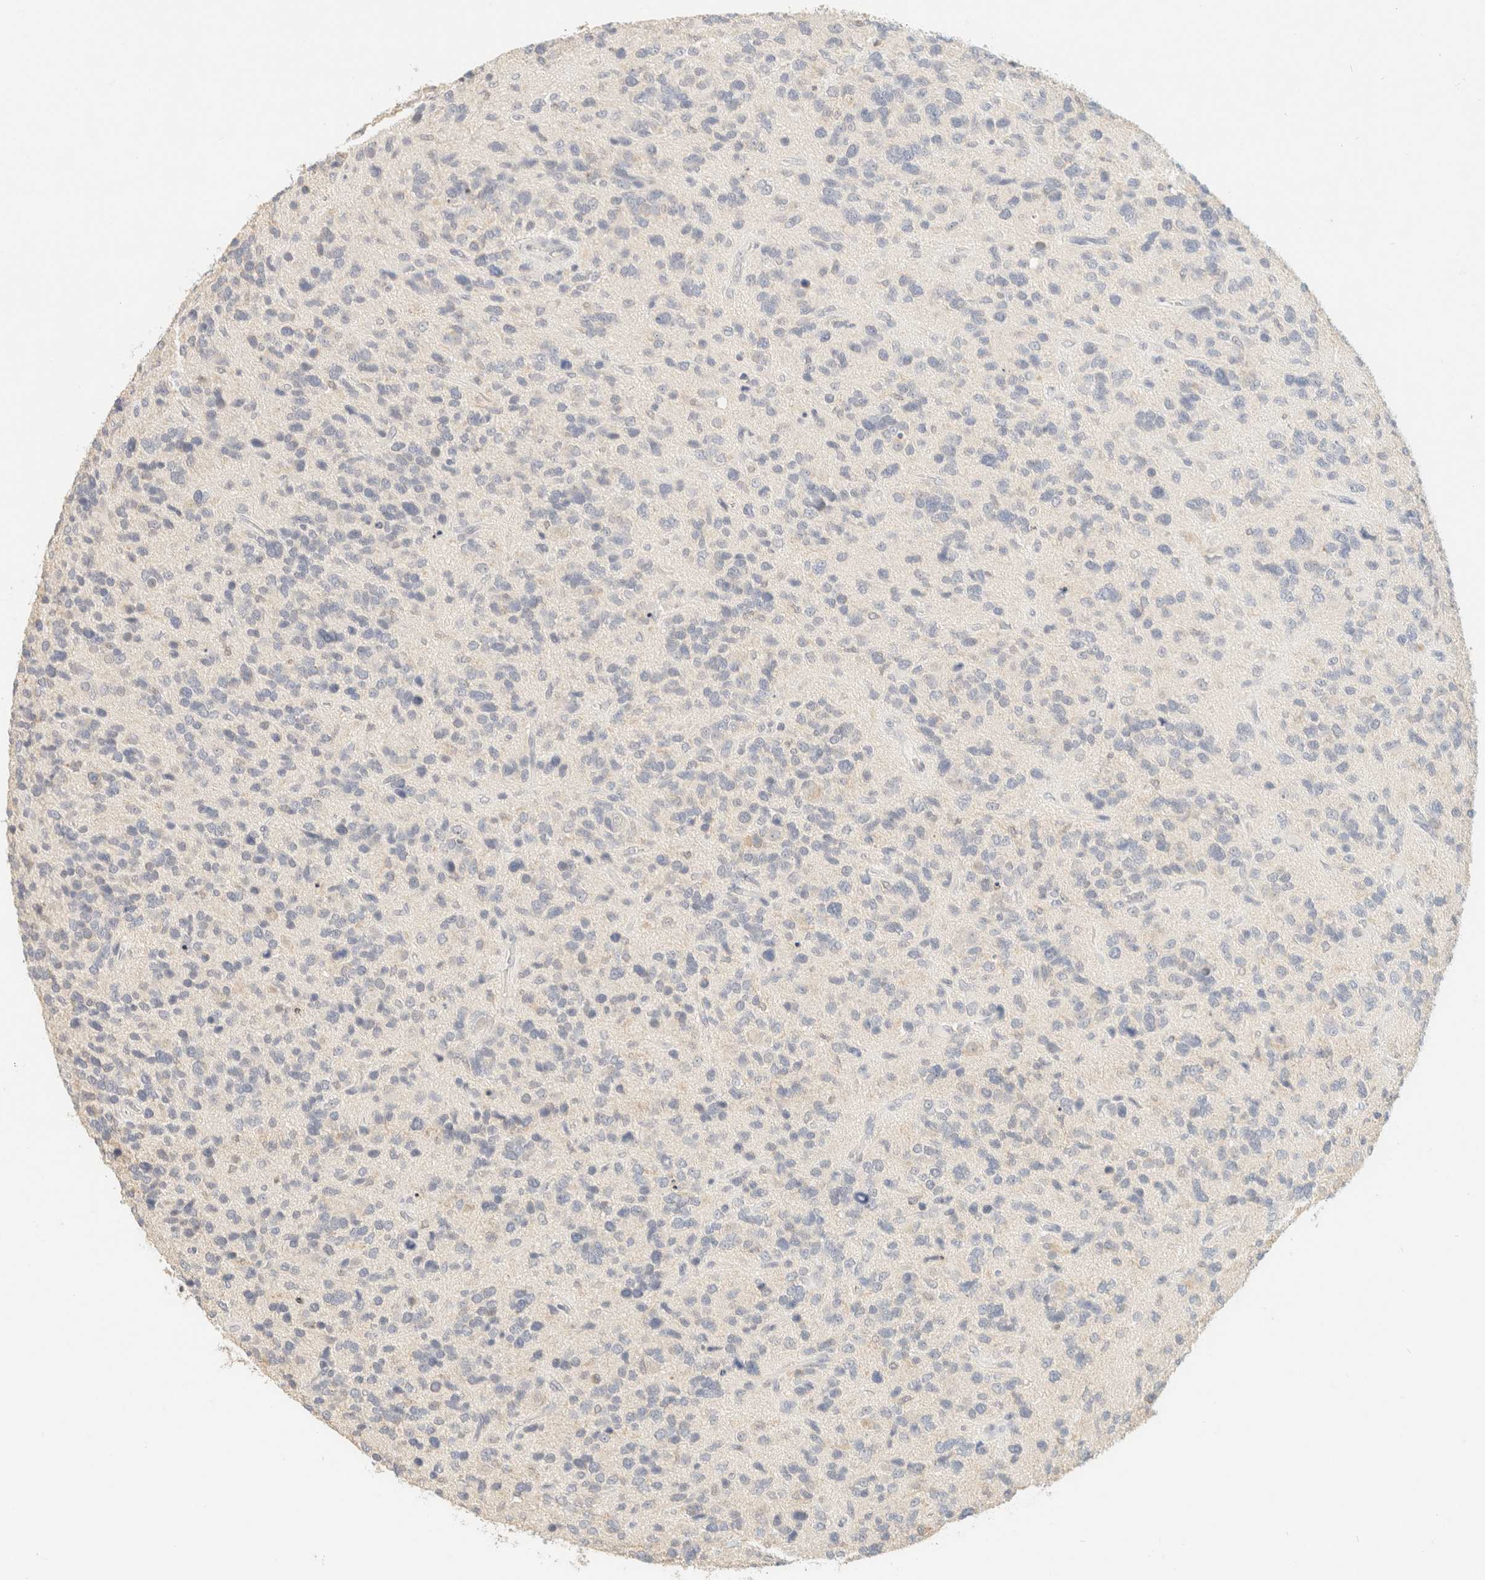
{"staining": {"intensity": "negative", "quantity": "none", "location": "none"}, "tissue": "glioma", "cell_type": "Tumor cells", "image_type": "cancer", "snomed": [{"axis": "morphology", "description": "Glioma, malignant, High grade"}, {"axis": "topography", "description": "Brain"}], "caption": "A photomicrograph of human glioma is negative for staining in tumor cells.", "gene": "TIMD4", "patient": {"sex": "female", "age": 58}}